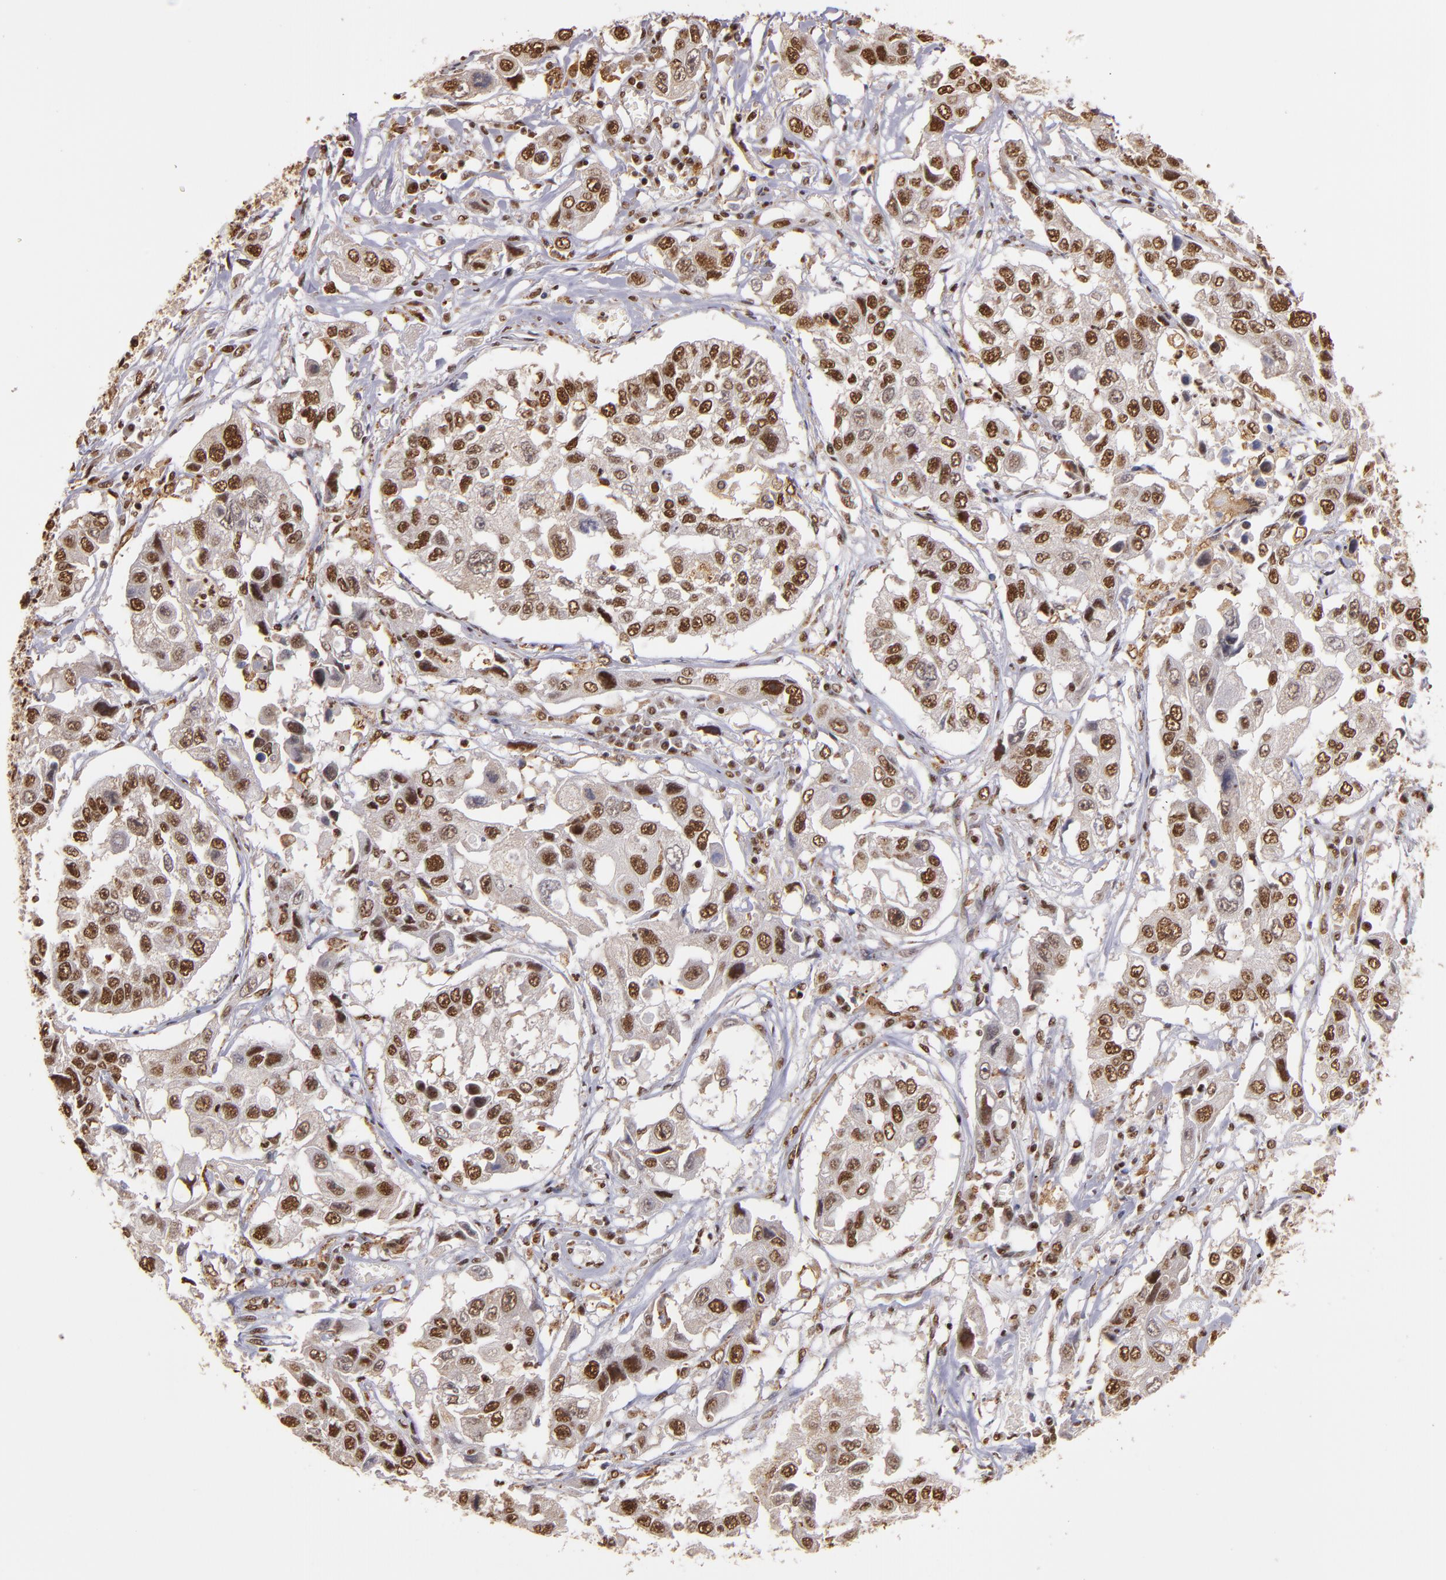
{"staining": {"intensity": "moderate", "quantity": ">75%", "location": "nuclear"}, "tissue": "lung cancer", "cell_type": "Tumor cells", "image_type": "cancer", "snomed": [{"axis": "morphology", "description": "Squamous cell carcinoma, NOS"}, {"axis": "topography", "description": "Lung"}], "caption": "A photomicrograph of human squamous cell carcinoma (lung) stained for a protein demonstrates moderate nuclear brown staining in tumor cells. (DAB (3,3'-diaminobenzidine) = brown stain, brightfield microscopy at high magnification).", "gene": "SP1", "patient": {"sex": "male", "age": 71}}